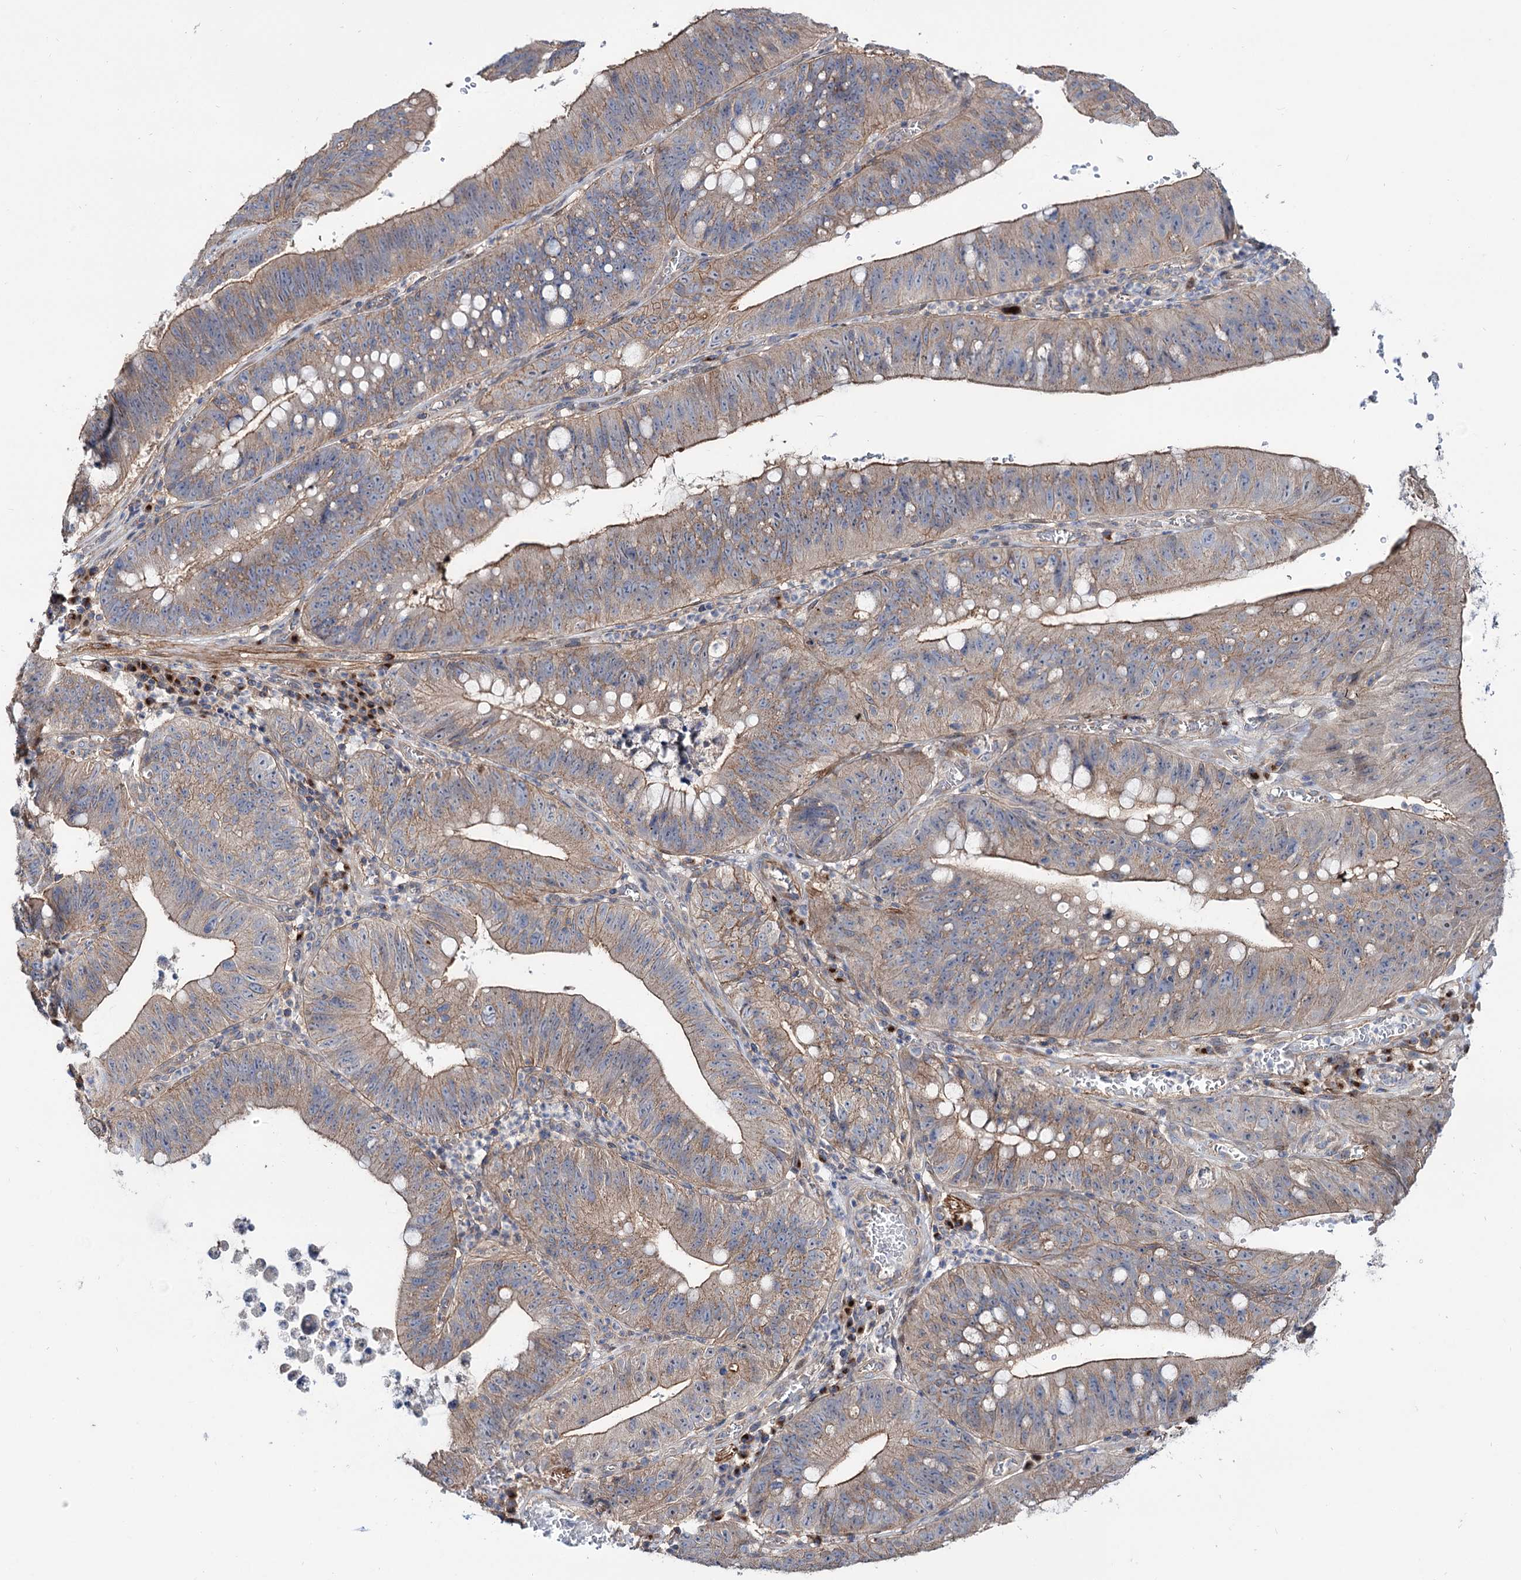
{"staining": {"intensity": "moderate", "quantity": ">75%", "location": "cytoplasmic/membranous"}, "tissue": "stomach cancer", "cell_type": "Tumor cells", "image_type": "cancer", "snomed": [{"axis": "morphology", "description": "Adenocarcinoma, NOS"}, {"axis": "topography", "description": "Stomach"}], "caption": "Adenocarcinoma (stomach) tissue reveals moderate cytoplasmic/membranous positivity in approximately >75% of tumor cells, visualized by immunohistochemistry.", "gene": "SEC24A", "patient": {"sex": "male", "age": 59}}